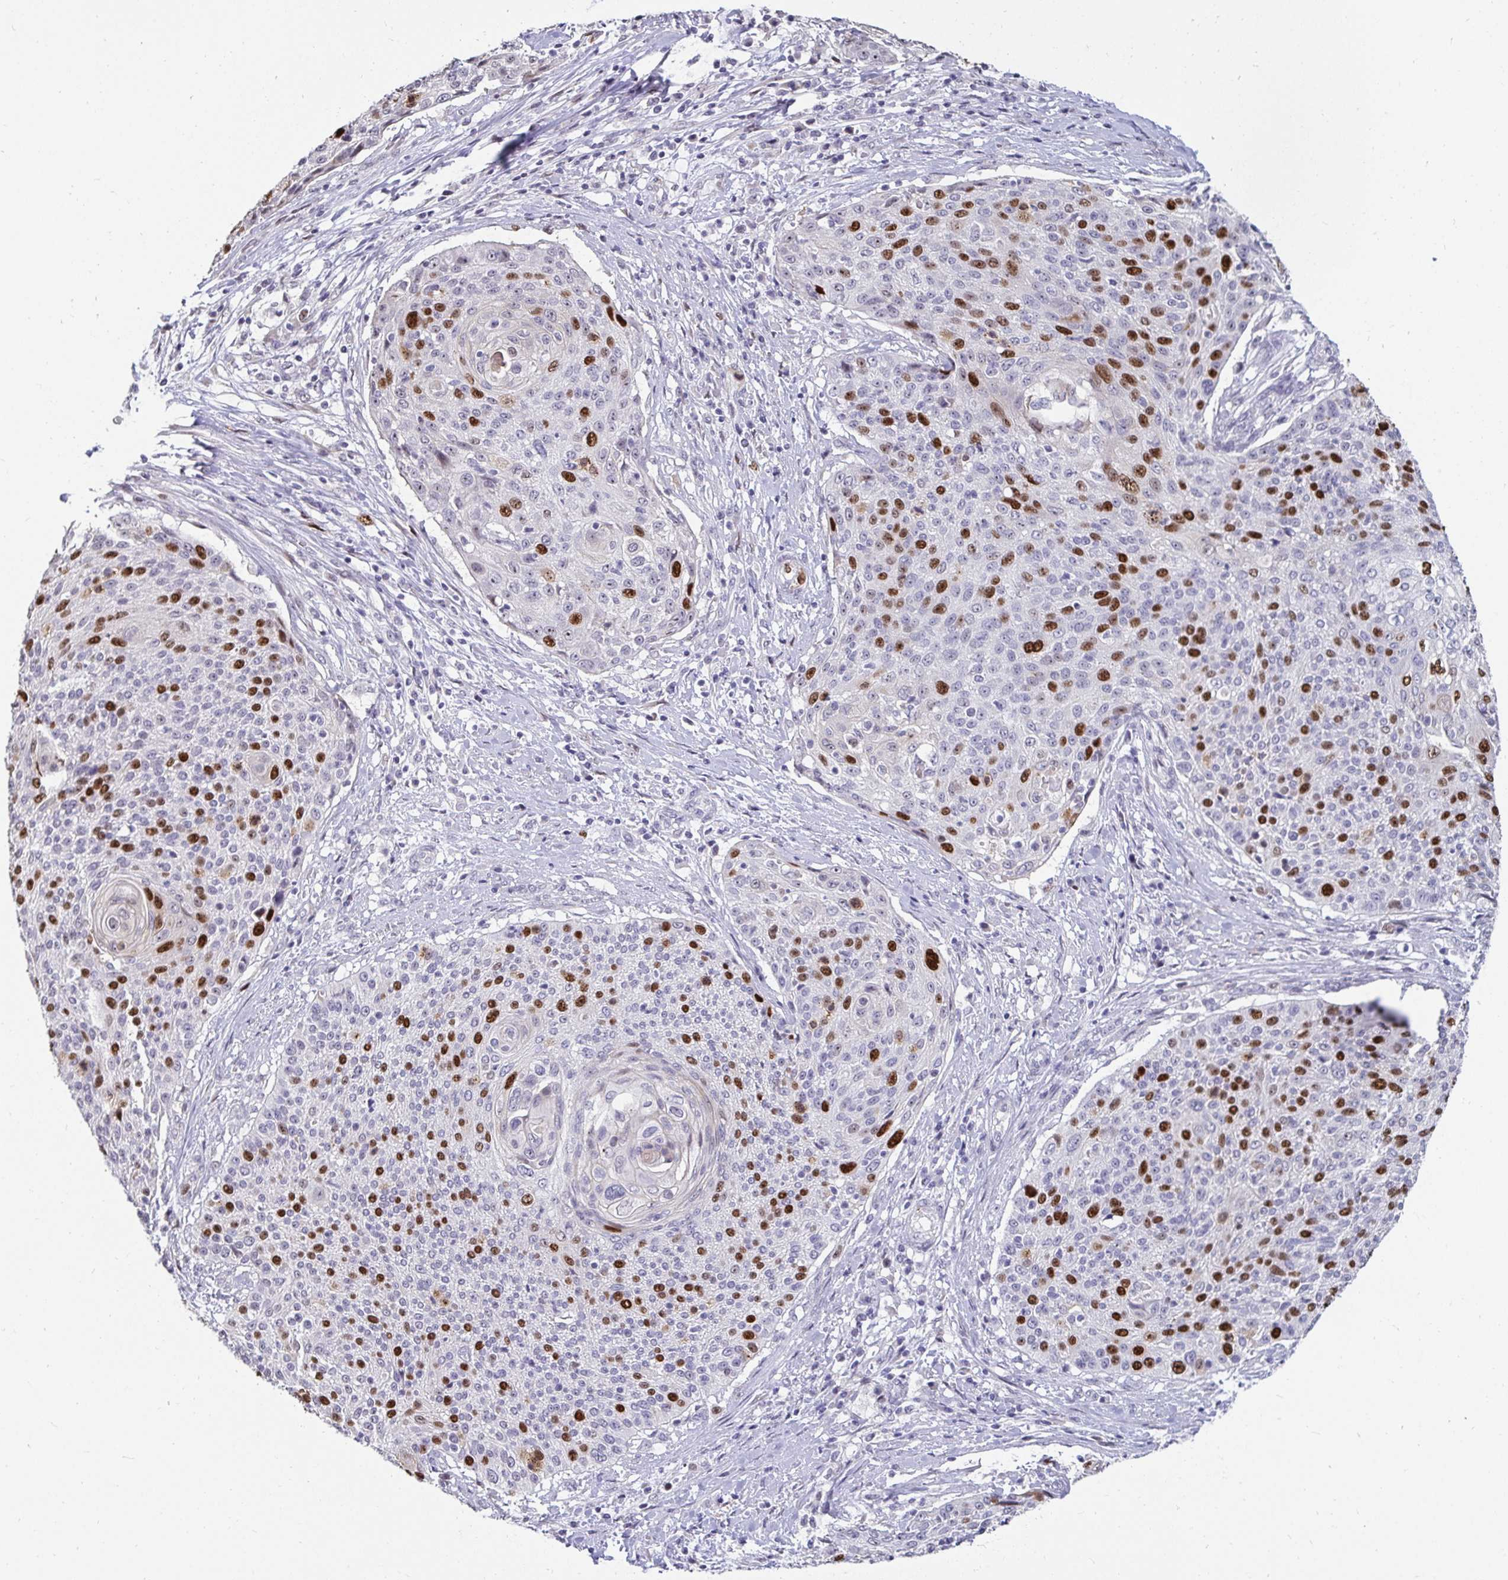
{"staining": {"intensity": "strong", "quantity": "25%-75%", "location": "nuclear"}, "tissue": "cervical cancer", "cell_type": "Tumor cells", "image_type": "cancer", "snomed": [{"axis": "morphology", "description": "Squamous cell carcinoma, NOS"}, {"axis": "topography", "description": "Cervix"}], "caption": "The image demonstrates immunohistochemical staining of squamous cell carcinoma (cervical). There is strong nuclear positivity is appreciated in about 25%-75% of tumor cells.", "gene": "ANLN", "patient": {"sex": "female", "age": 31}}